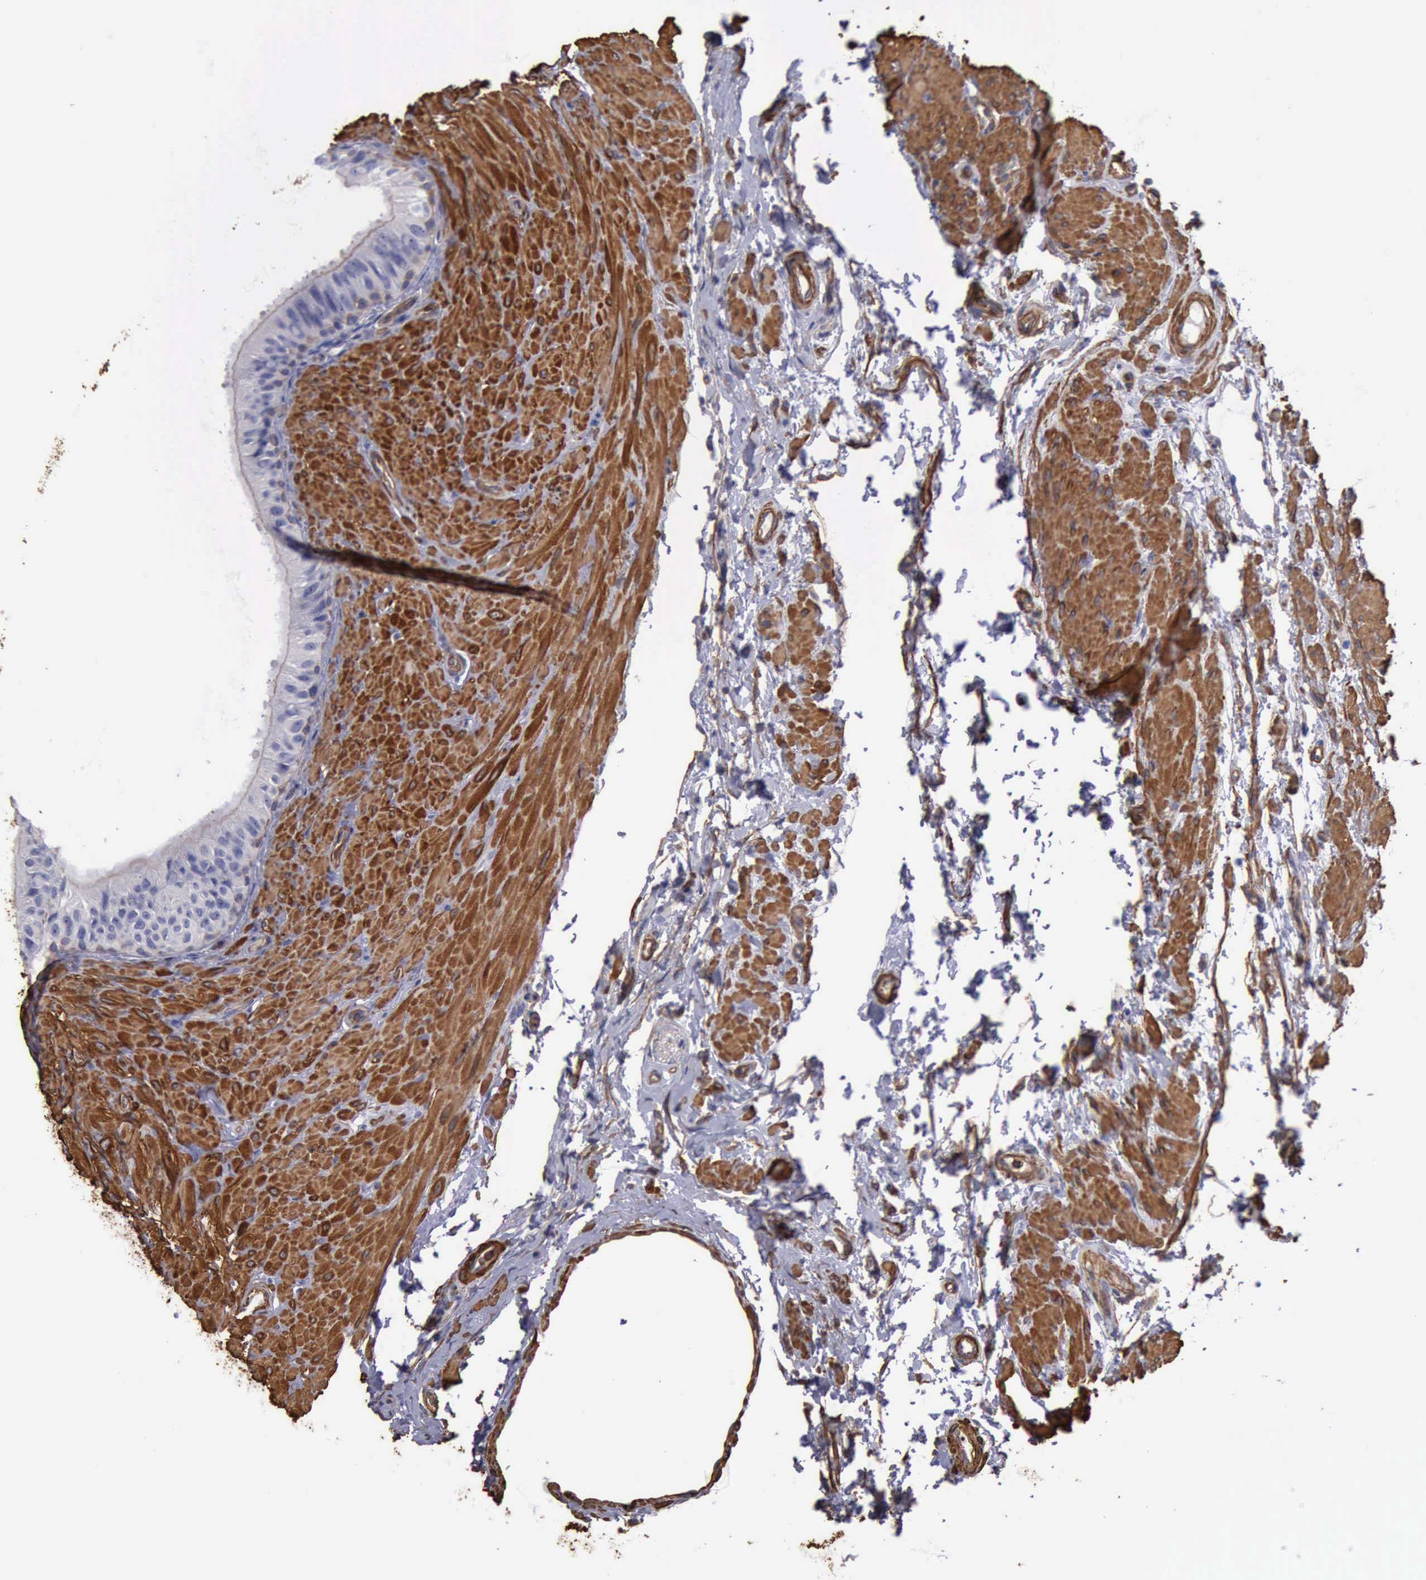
{"staining": {"intensity": "weak", "quantity": "25%-75%", "location": "cytoplasmic/membranous"}, "tissue": "epididymis", "cell_type": "Glandular cells", "image_type": "normal", "snomed": [{"axis": "morphology", "description": "Normal tissue, NOS"}, {"axis": "topography", "description": "Epididymis"}], "caption": "IHC histopathology image of benign epididymis stained for a protein (brown), which reveals low levels of weak cytoplasmic/membranous staining in about 25%-75% of glandular cells.", "gene": "FLNA", "patient": {"sex": "male", "age": 68}}